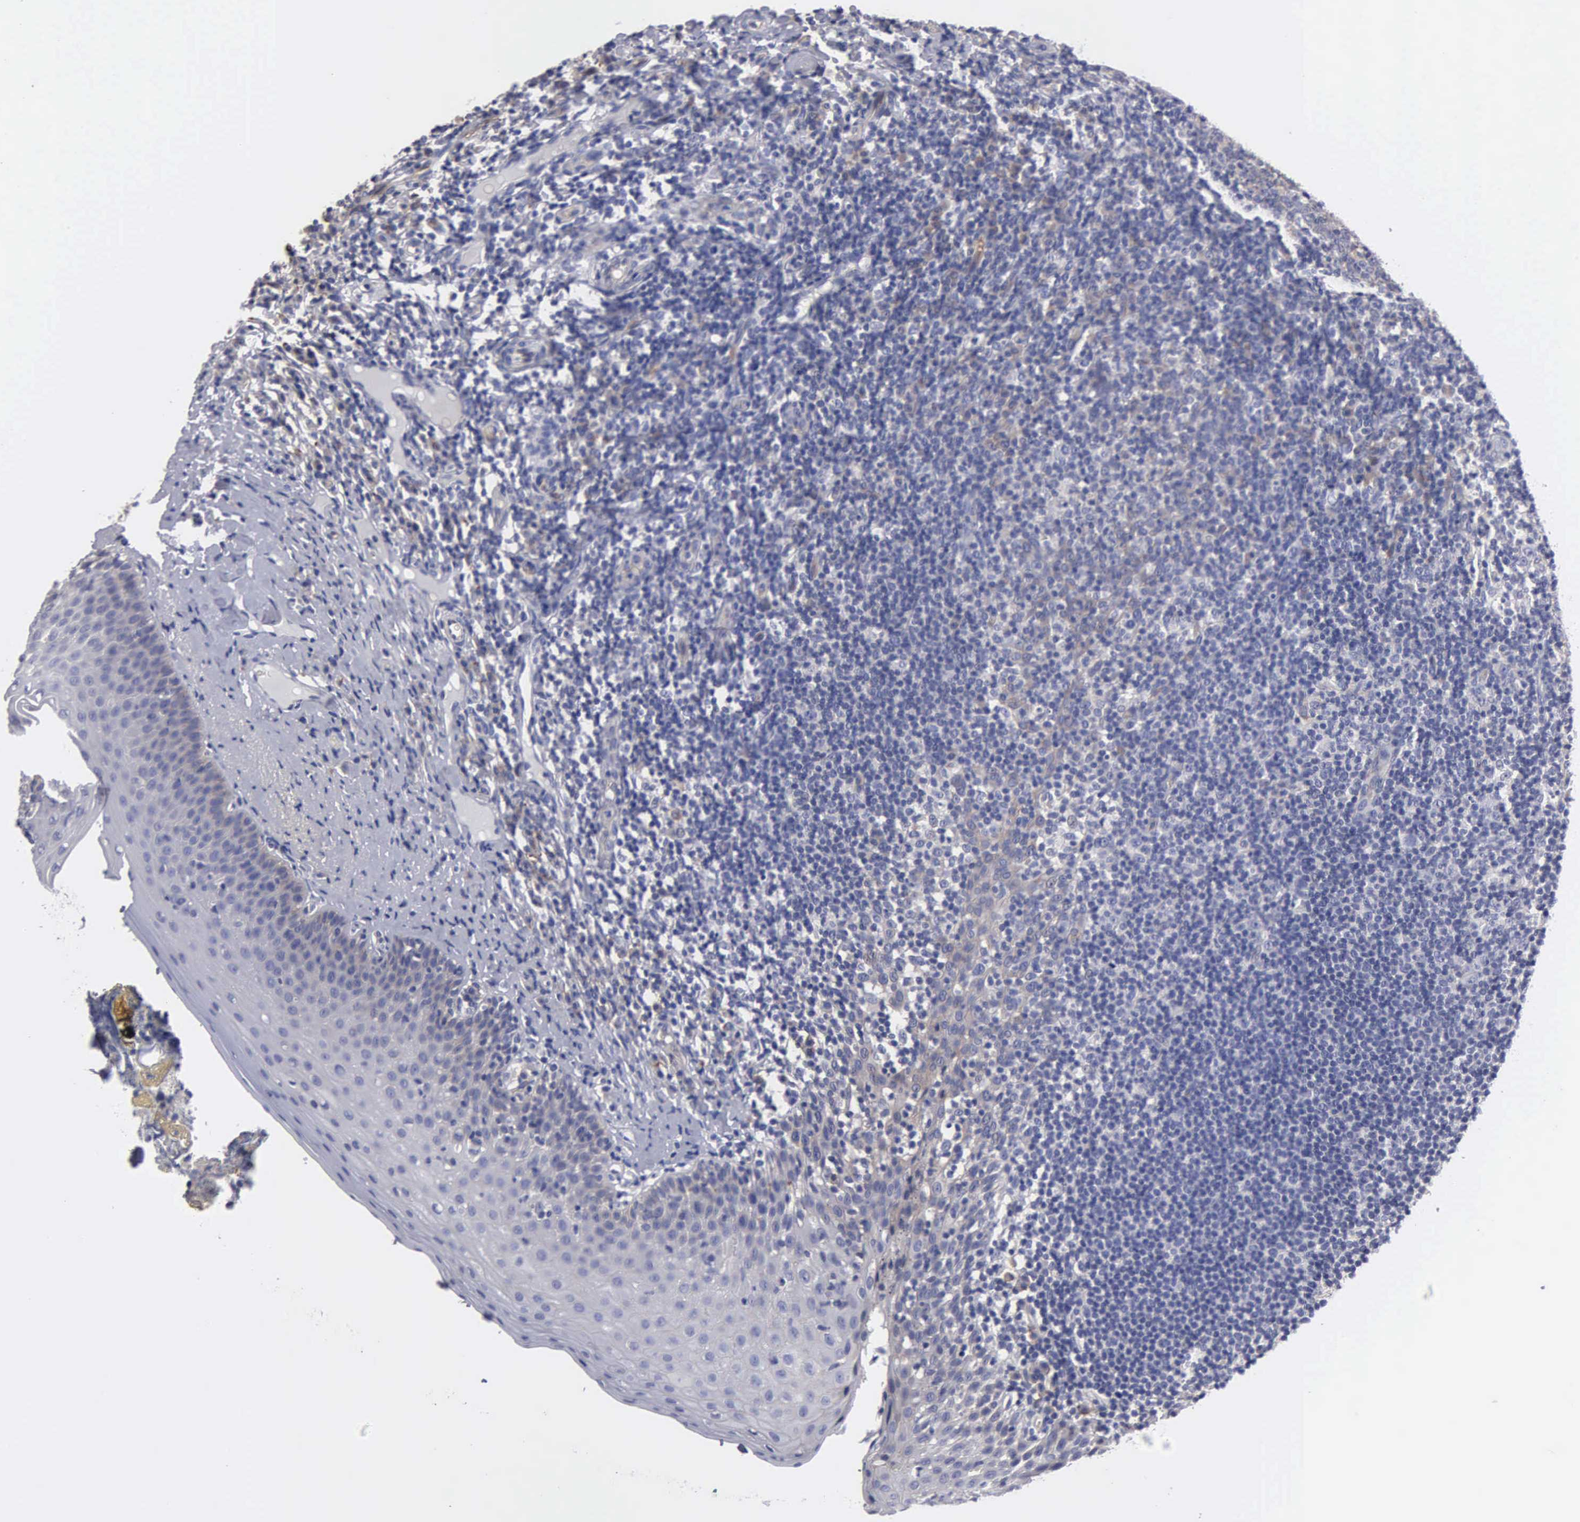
{"staining": {"intensity": "weak", "quantity": "<25%", "location": "cytoplasmic/membranous"}, "tissue": "tonsil", "cell_type": "Germinal center cells", "image_type": "normal", "snomed": [{"axis": "morphology", "description": "Normal tissue, NOS"}, {"axis": "topography", "description": "Tonsil"}], "caption": "IHC micrograph of unremarkable tonsil stained for a protein (brown), which displays no staining in germinal center cells.", "gene": "RDX", "patient": {"sex": "male", "age": 6}}